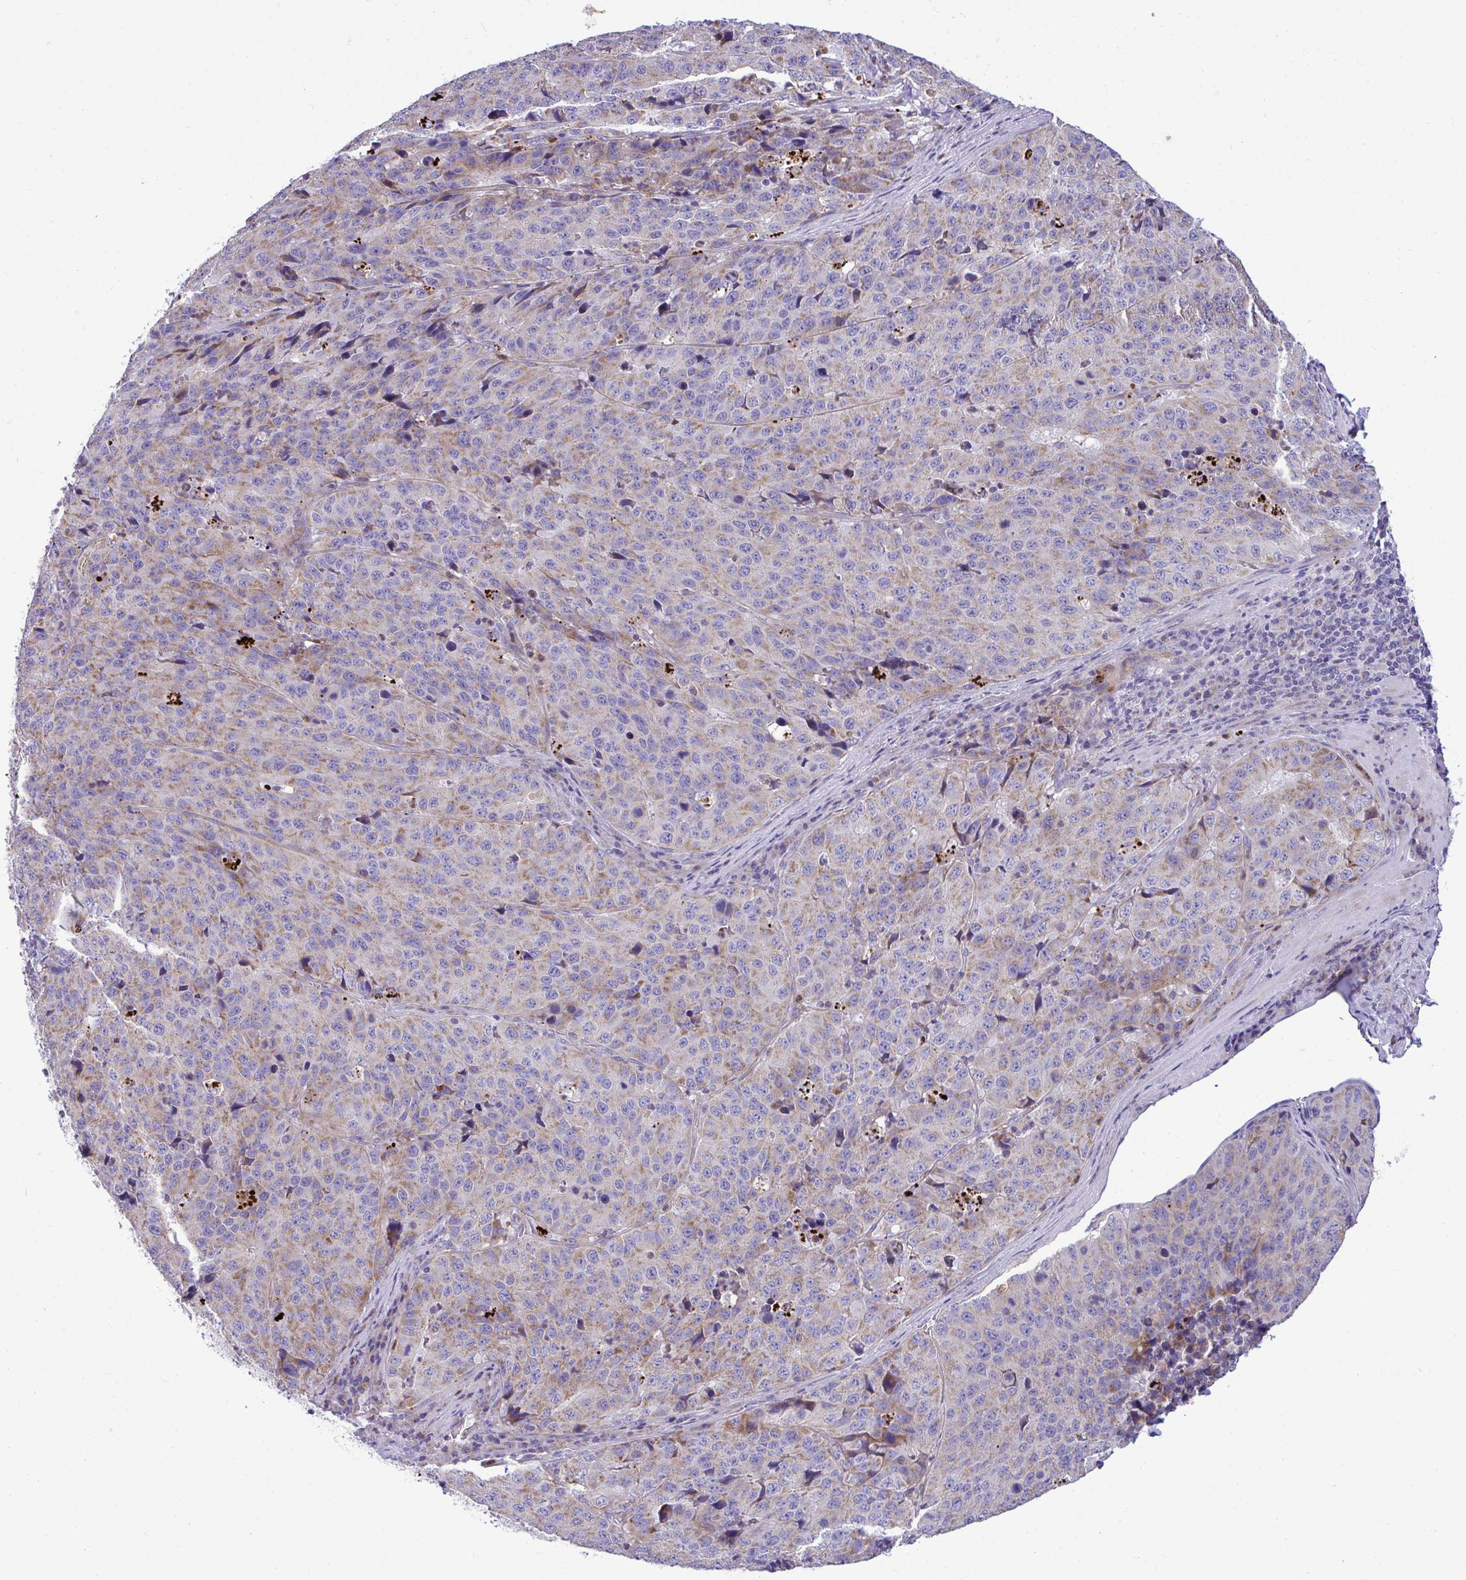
{"staining": {"intensity": "weak", "quantity": "25%-75%", "location": "cytoplasmic/membranous"}, "tissue": "stomach cancer", "cell_type": "Tumor cells", "image_type": "cancer", "snomed": [{"axis": "morphology", "description": "Adenocarcinoma, NOS"}, {"axis": "topography", "description": "Stomach"}], "caption": "An image of human stomach cancer stained for a protein demonstrates weak cytoplasmic/membranous brown staining in tumor cells.", "gene": "MRPS16", "patient": {"sex": "male", "age": 71}}